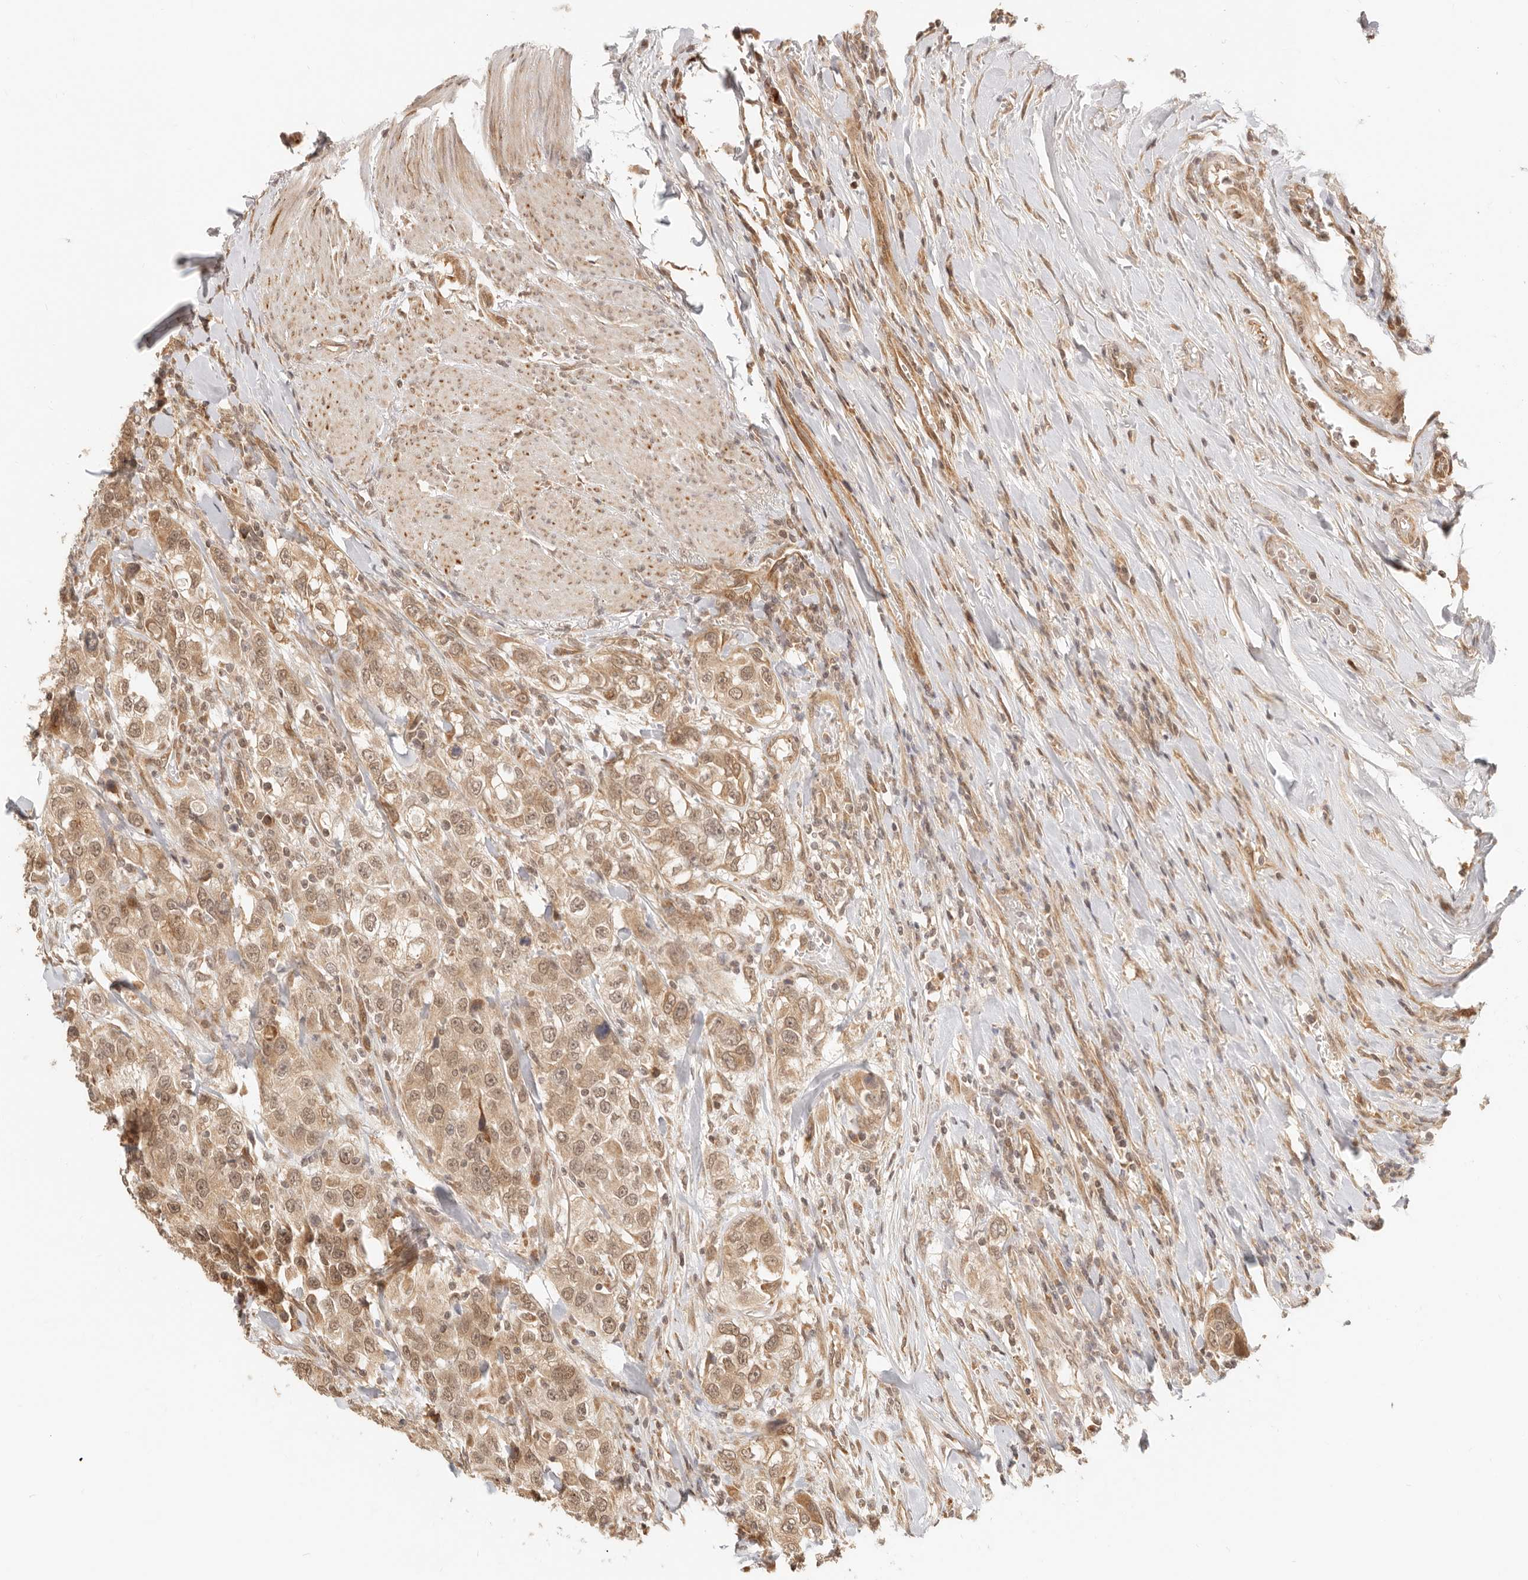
{"staining": {"intensity": "moderate", "quantity": ">75%", "location": "nuclear"}, "tissue": "urothelial cancer", "cell_type": "Tumor cells", "image_type": "cancer", "snomed": [{"axis": "morphology", "description": "Urothelial carcinoma, High grade"}, {"axis": "topography", "description": "Urinary bladder"}], "caption": "High-grade urothelial carcinoma stained with a protein marker demonstrates moderate staining in tumor cells.", "gene": "BAALC", "patient": {"sex": "female", "age": 80}}